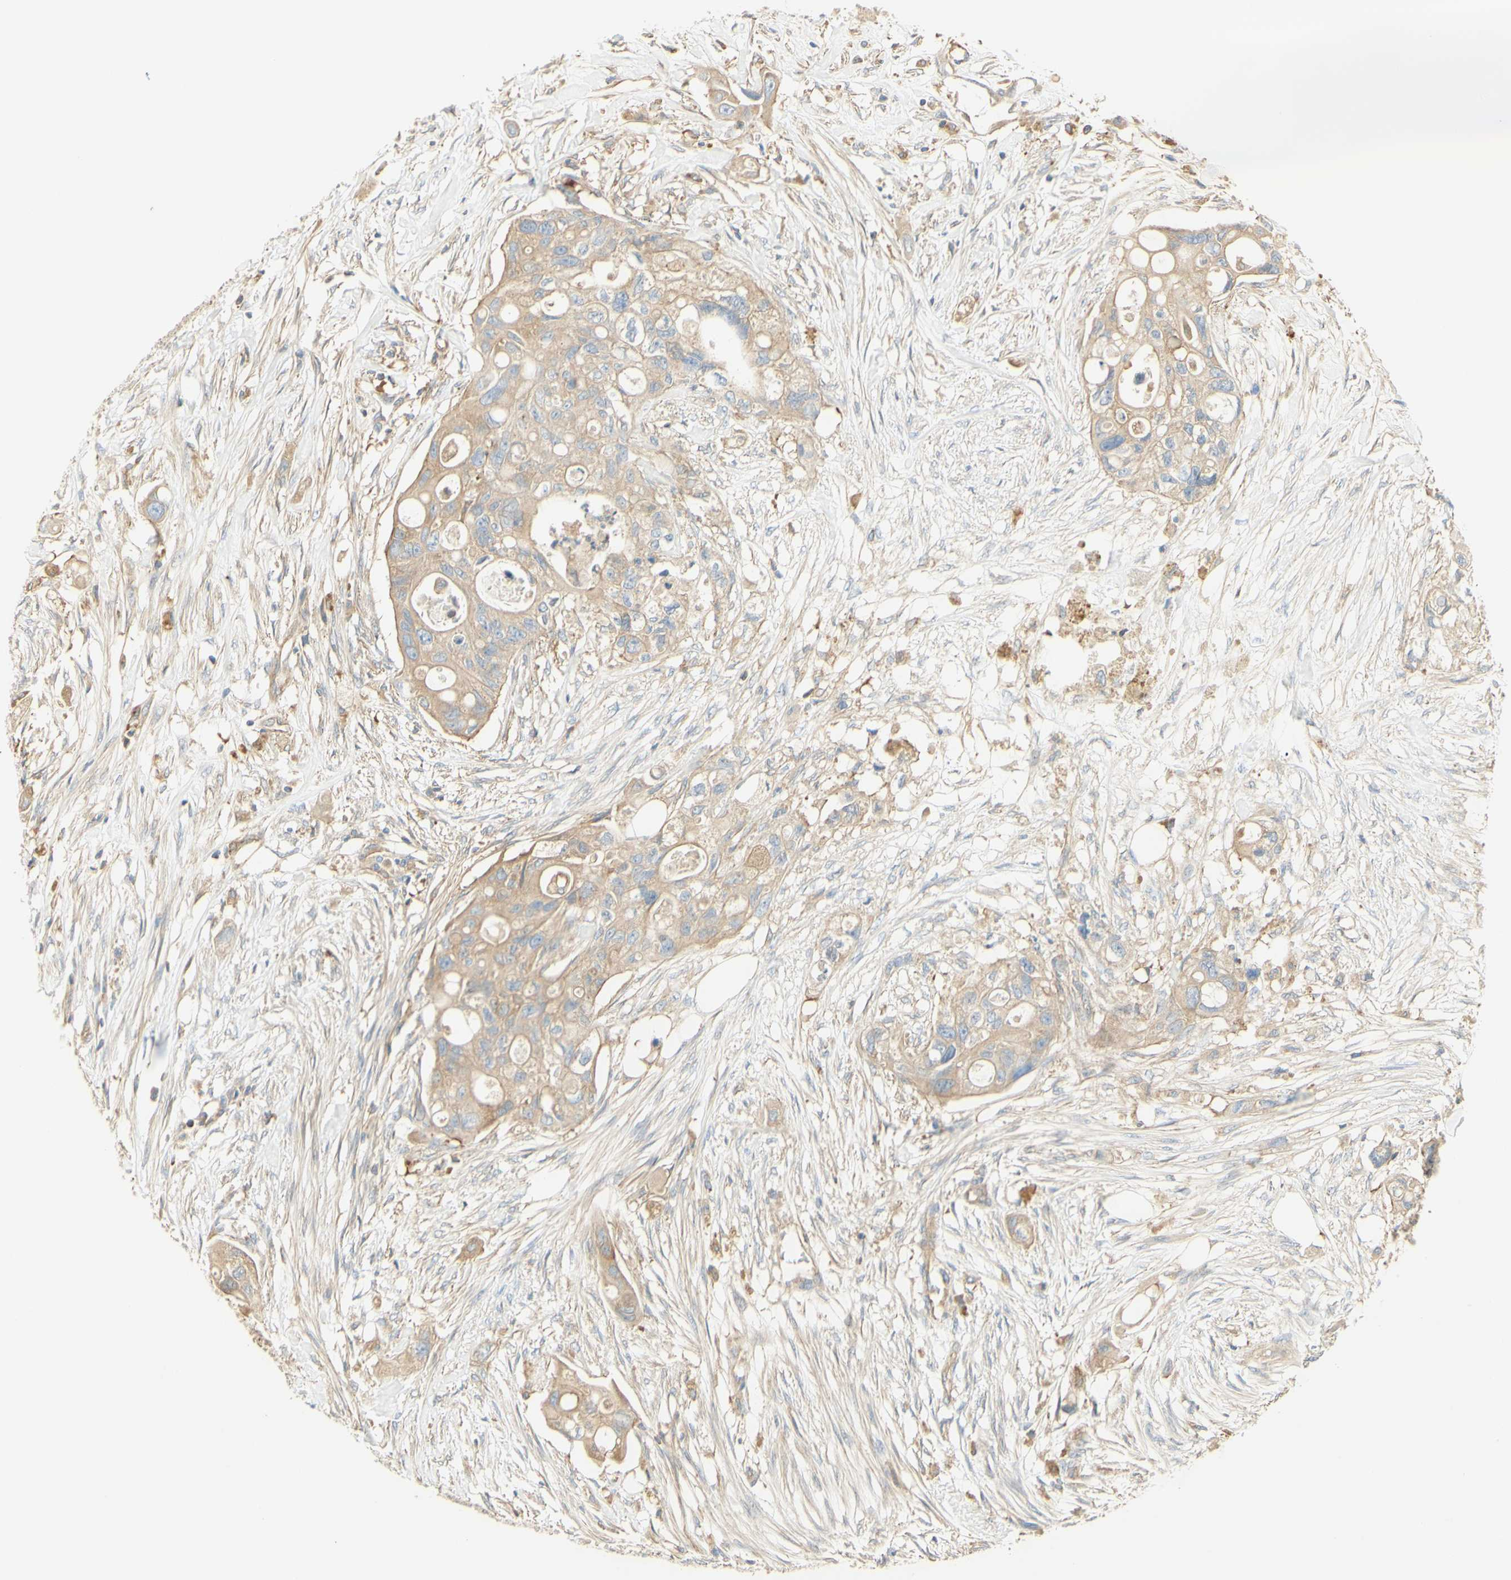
{"staining": {"intensity": "moderate", "quantity": ">75%", "location": "cytoplasmic/membranous"}, "tissue": "colorectal cancer", "cell_type": "Tumor cells", "image_type": "cancer", "snomed": [{"axis": "morphology", "description": "Adenocarcinoma, NOS"}, {"axis": "topography", "description": "Colon"}], "caption": "Immunohistochemical staining of human adenocarcinoma (colorectal) displays moderate cytoplasmic/membranous protein positivity in approximately >75% of tumor cells.", "gene": "IKBKG", "patient": {"sex": "female", "age": 57}}